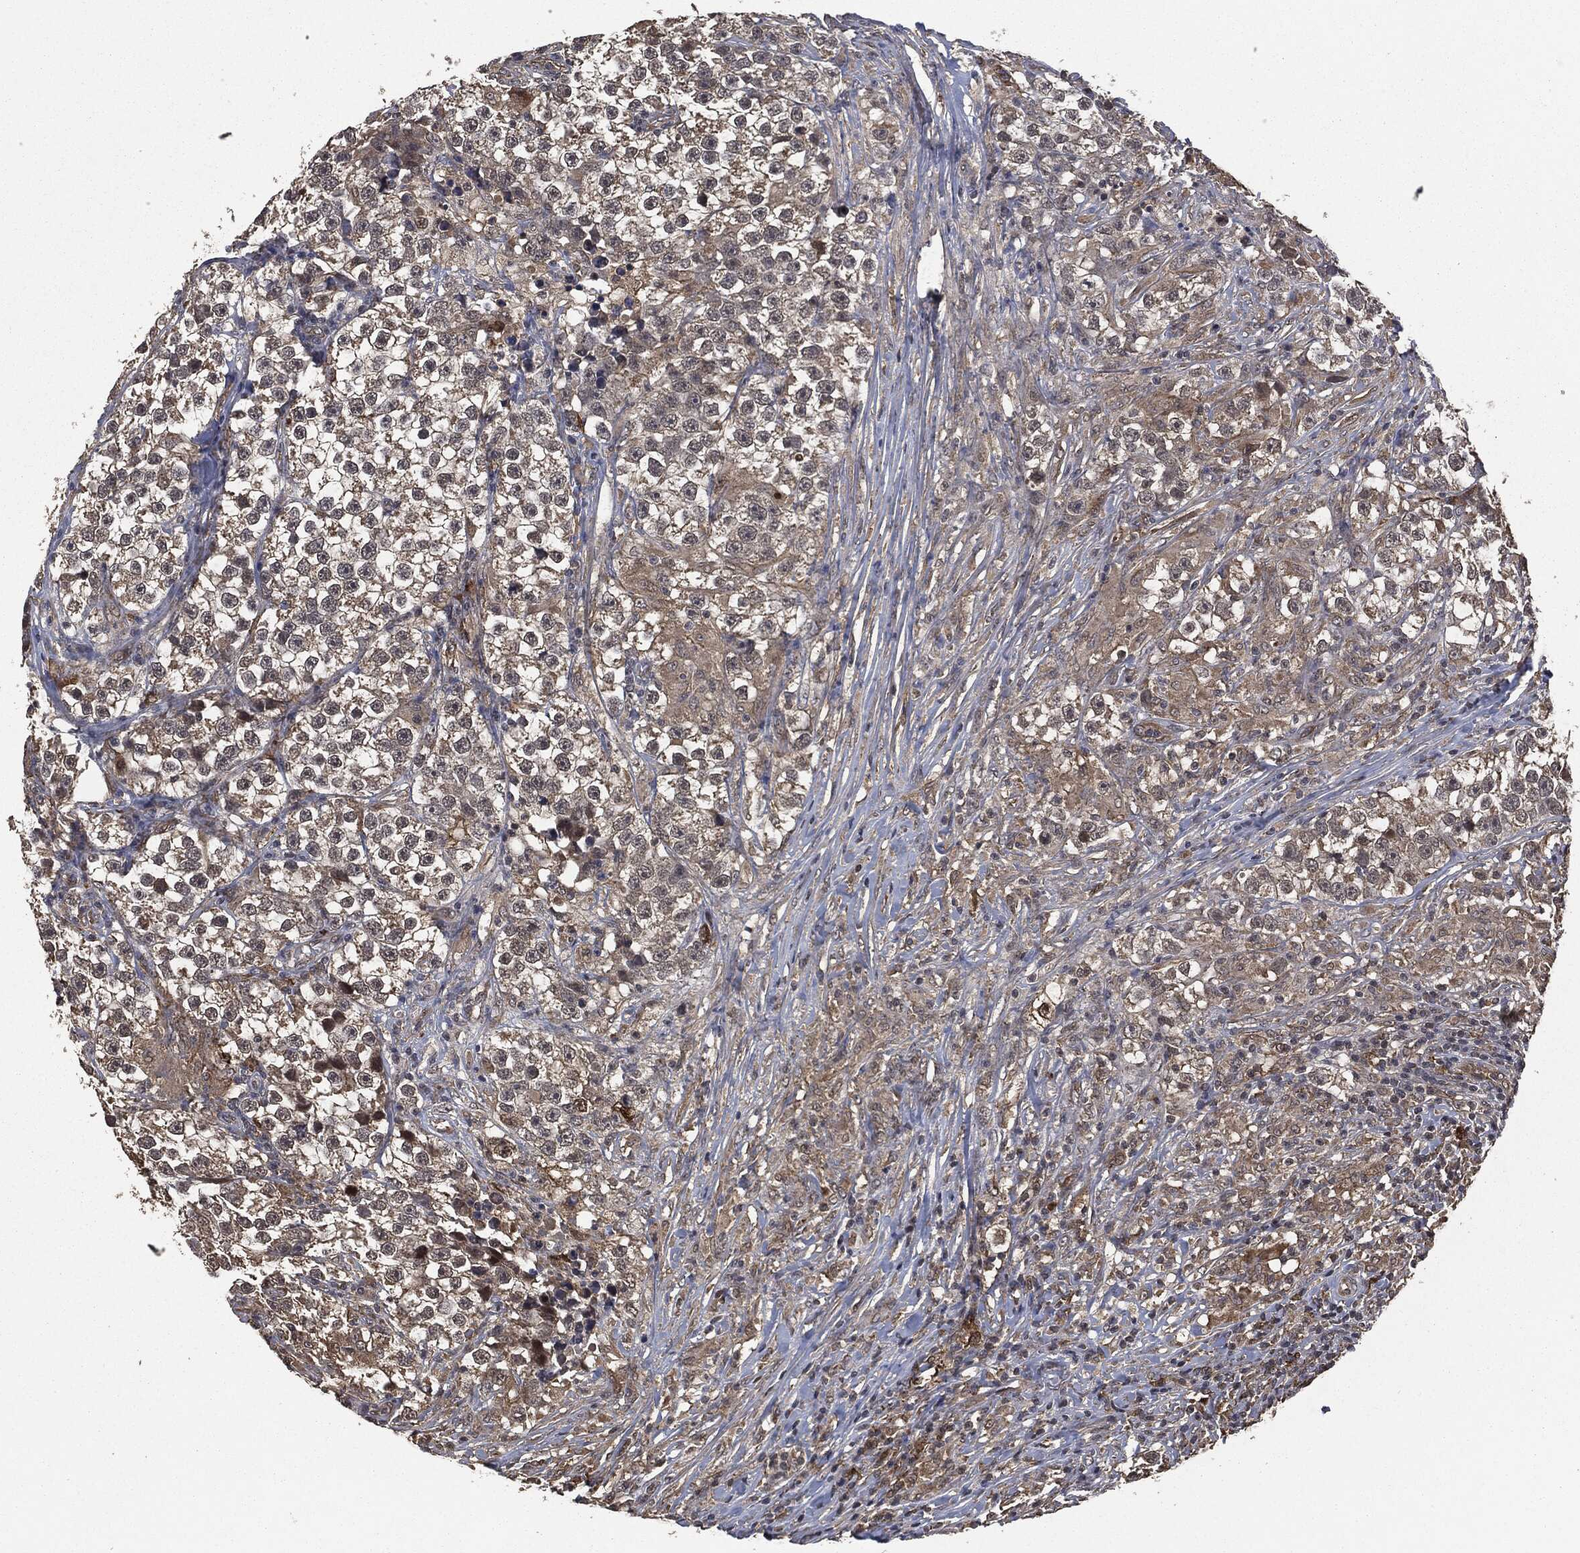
{"staining": {"intensity": "weak", "quantity": "<25%", "location": "cytoplasmic/membranous"}, "tissue": "testis cancer", "cell_type": "Tumor cells", "image_type": "cancer", "snomed": [{"axis": "morphology", "description": "Seminoma, NOS"}, {"axis": "topography", "description": "Testis"}], "caption": "This is an immunohistochemistry (IHC) photomicrograph of human testis cancer. There is no staining in tumor cells.", "gene": "CRABP2", "patient": {"sex": "male", "age": 46}}